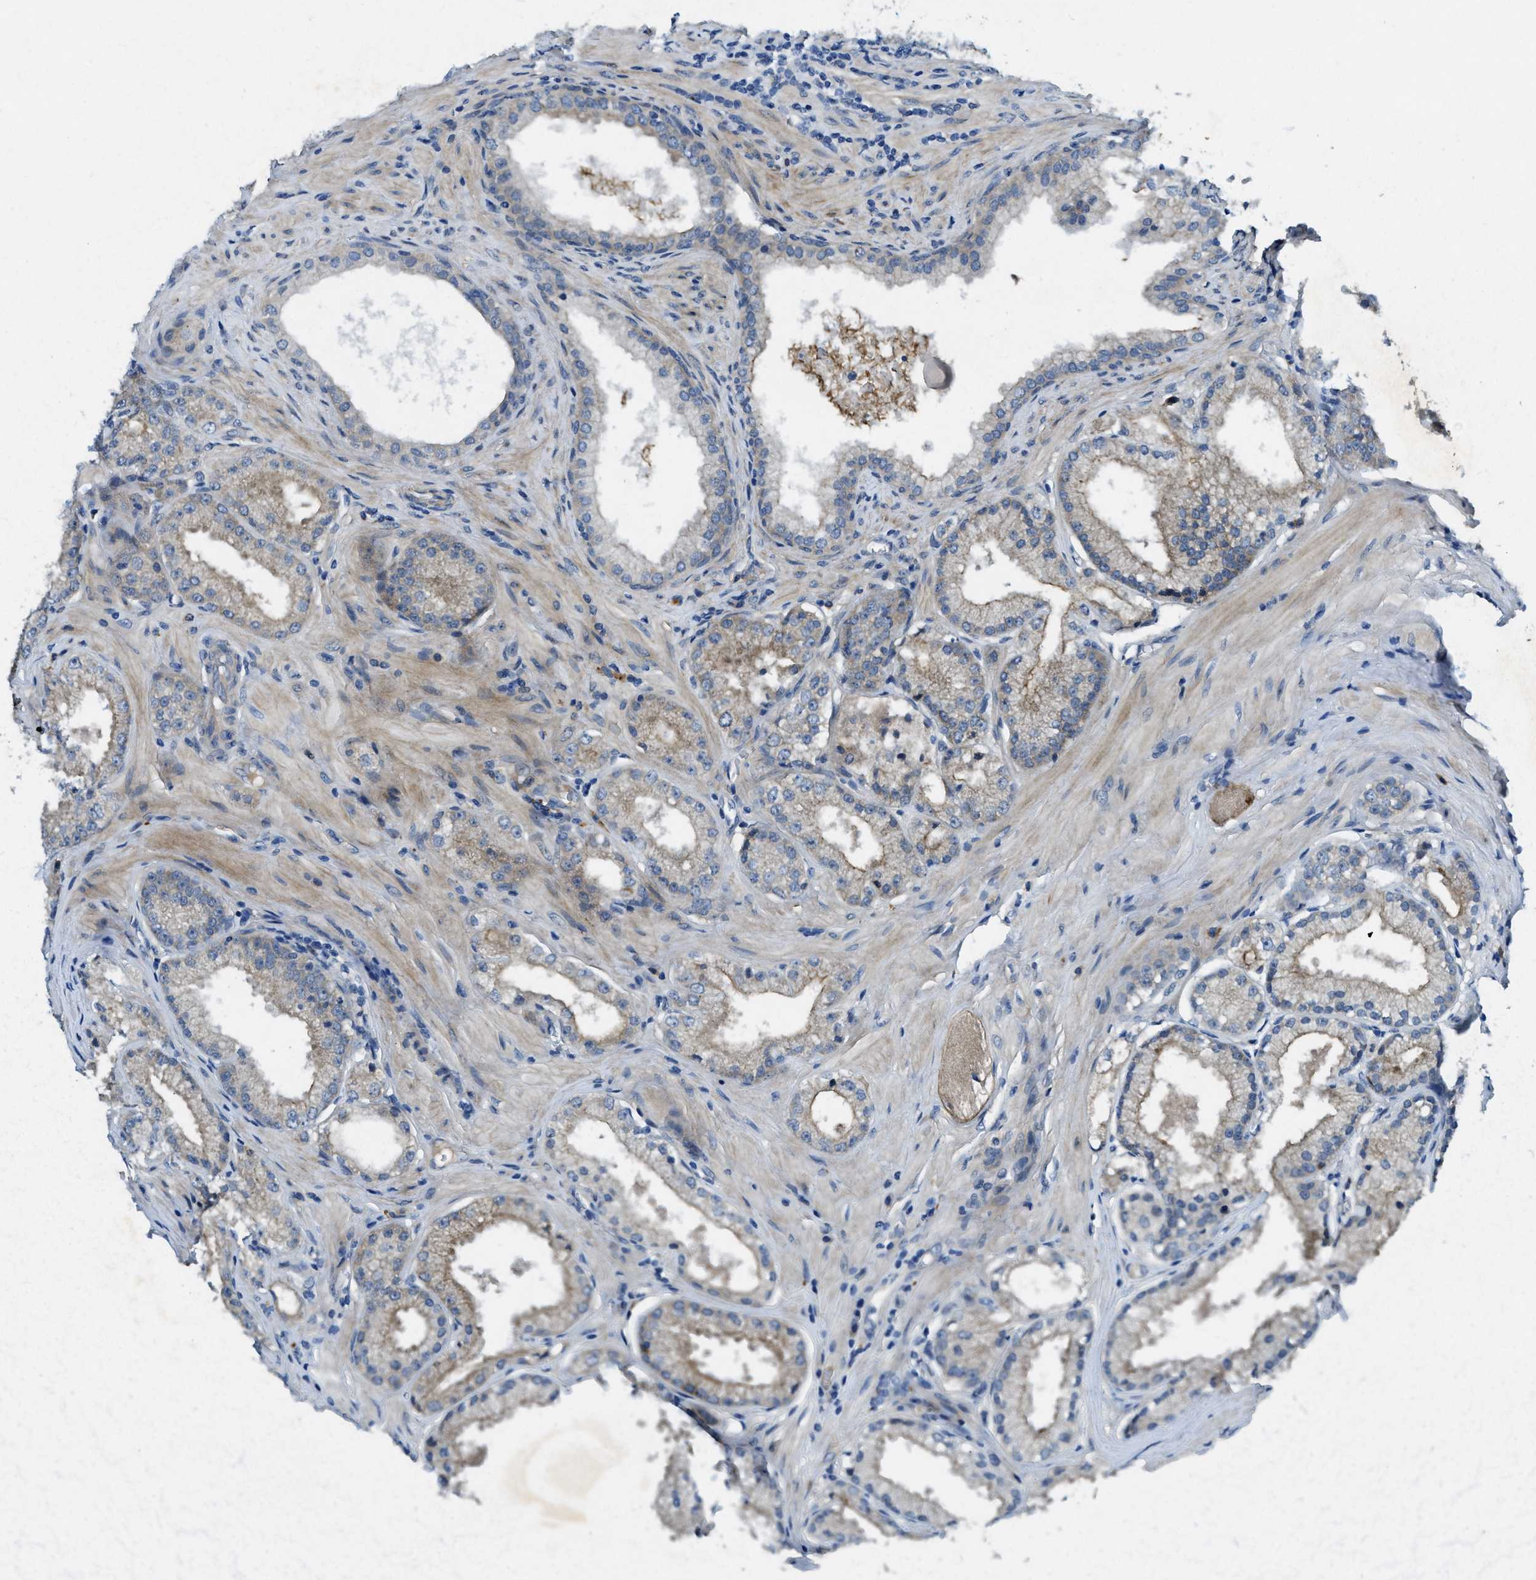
{"staining": {"intensity": "weak", "quantity": "25%-75%", "location": "cytoplasmic/membranous"}, "tissue": "prostate cancer", "cell_type": "Tumor cells", "image_type": "cancer", "snomed": [{"axis": "morphology", "description": "Adenocarcinoma, Low grade"}, {"axis": "topography", "description": "Prostate"}], "caption": "Protein analysis of prostate cancer (low-grade adenocarcinoma) tissue shows weak cytoplasmic/membranous expression in approximately 25%-75% of tumor cells.", "gene": "SNX14", "patient": {"sex": "male", "age": 57}}